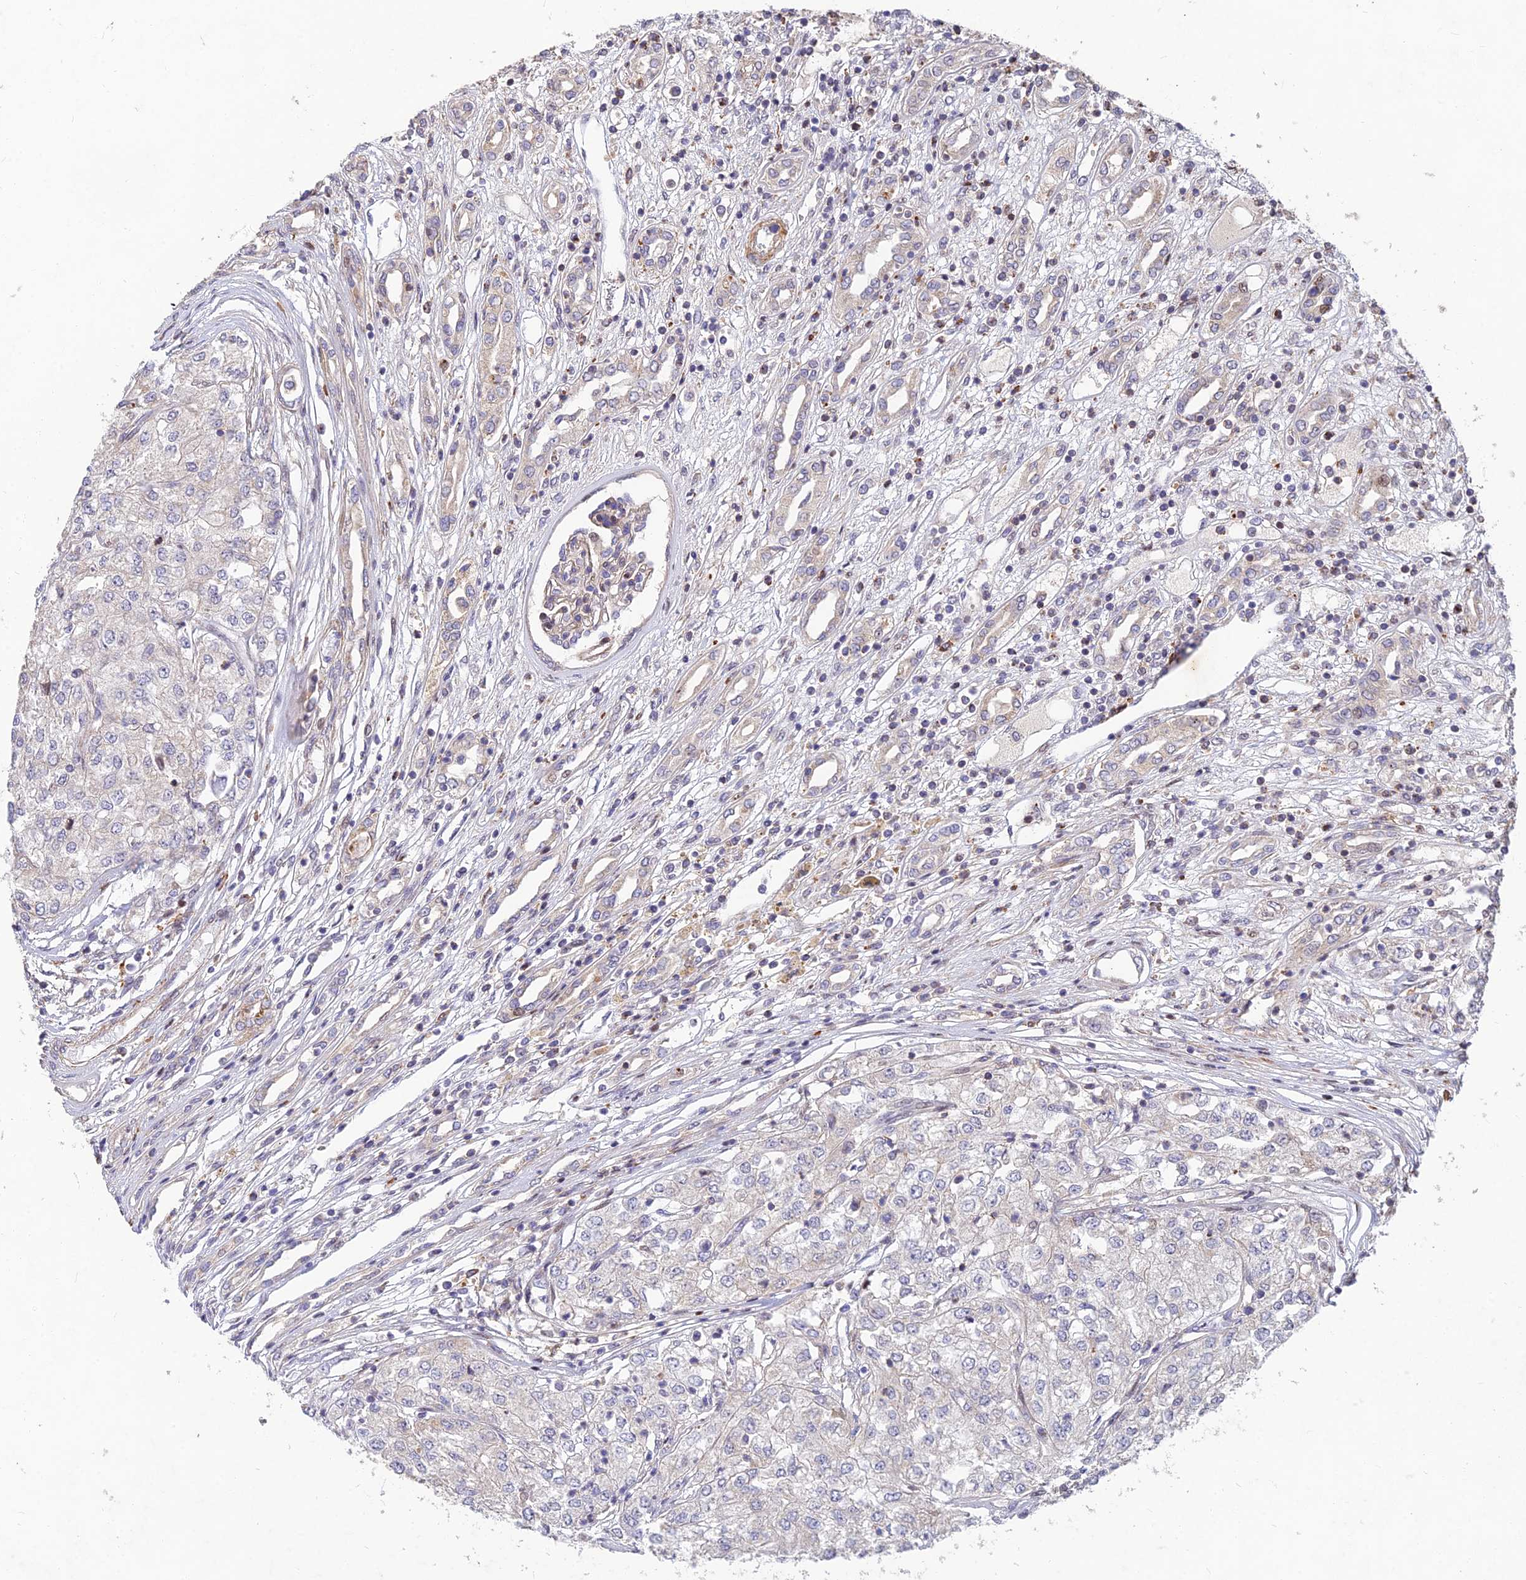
{"staining": {"intensity": "negative", "quantity": "none", "location": "none"}, "tissue": "renal cancer", "cell_type": "Tumor cells", "image_type": "cancer", "snomed": [{"axis": "morphology", "description": "Adenocarcinoma, NOS"}, {"axis": "topography", "description": "Kidney"}], "caption": "There is no significant positivity in tumor cells of renal cancer. Brightfield microscopy of IHC stained with DAB (brown) and hematoxylin (blue), captured at high magnification.", "gene": "RELCH", "patient": {"sex": "female", "age": 54}}